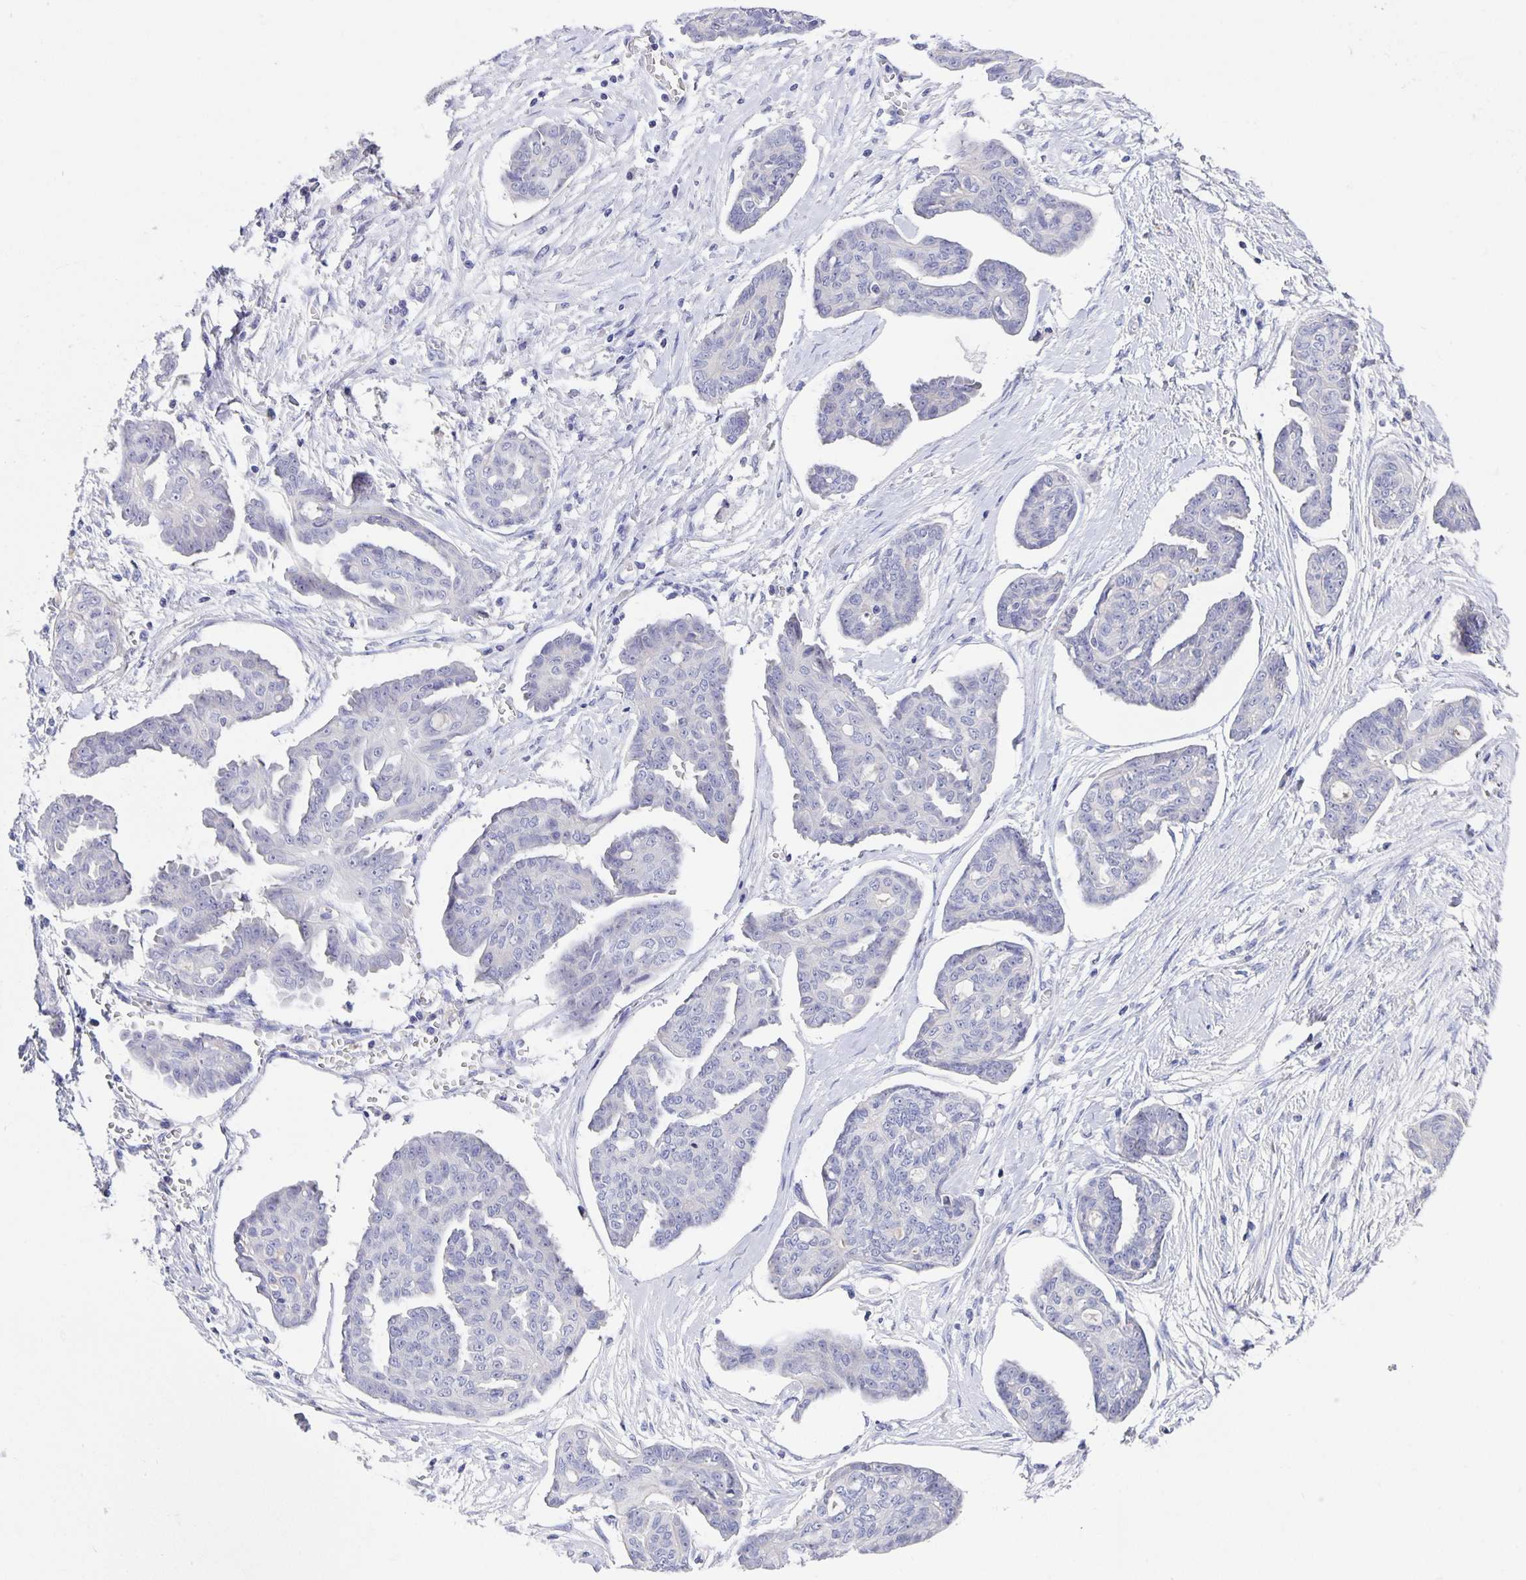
{"staining": {"intensity": "negative", "quantity": "none", "location": "none"}, "tissue": "ovarian cancer", "cell_type": "Tumor cells", "image_type": "cancer", "snomed": [{"axis": "morphology", "description": "Cystadenocarcinoma, serous, NOS"}, {"axis": "topography", "description": "Ovary"}], "caption": "Protein analysis of ovarian cancer exhibits no significant expression in tumor cells.", "gene": "ERMN", "patient": {"sex": "female", "age": 71}}